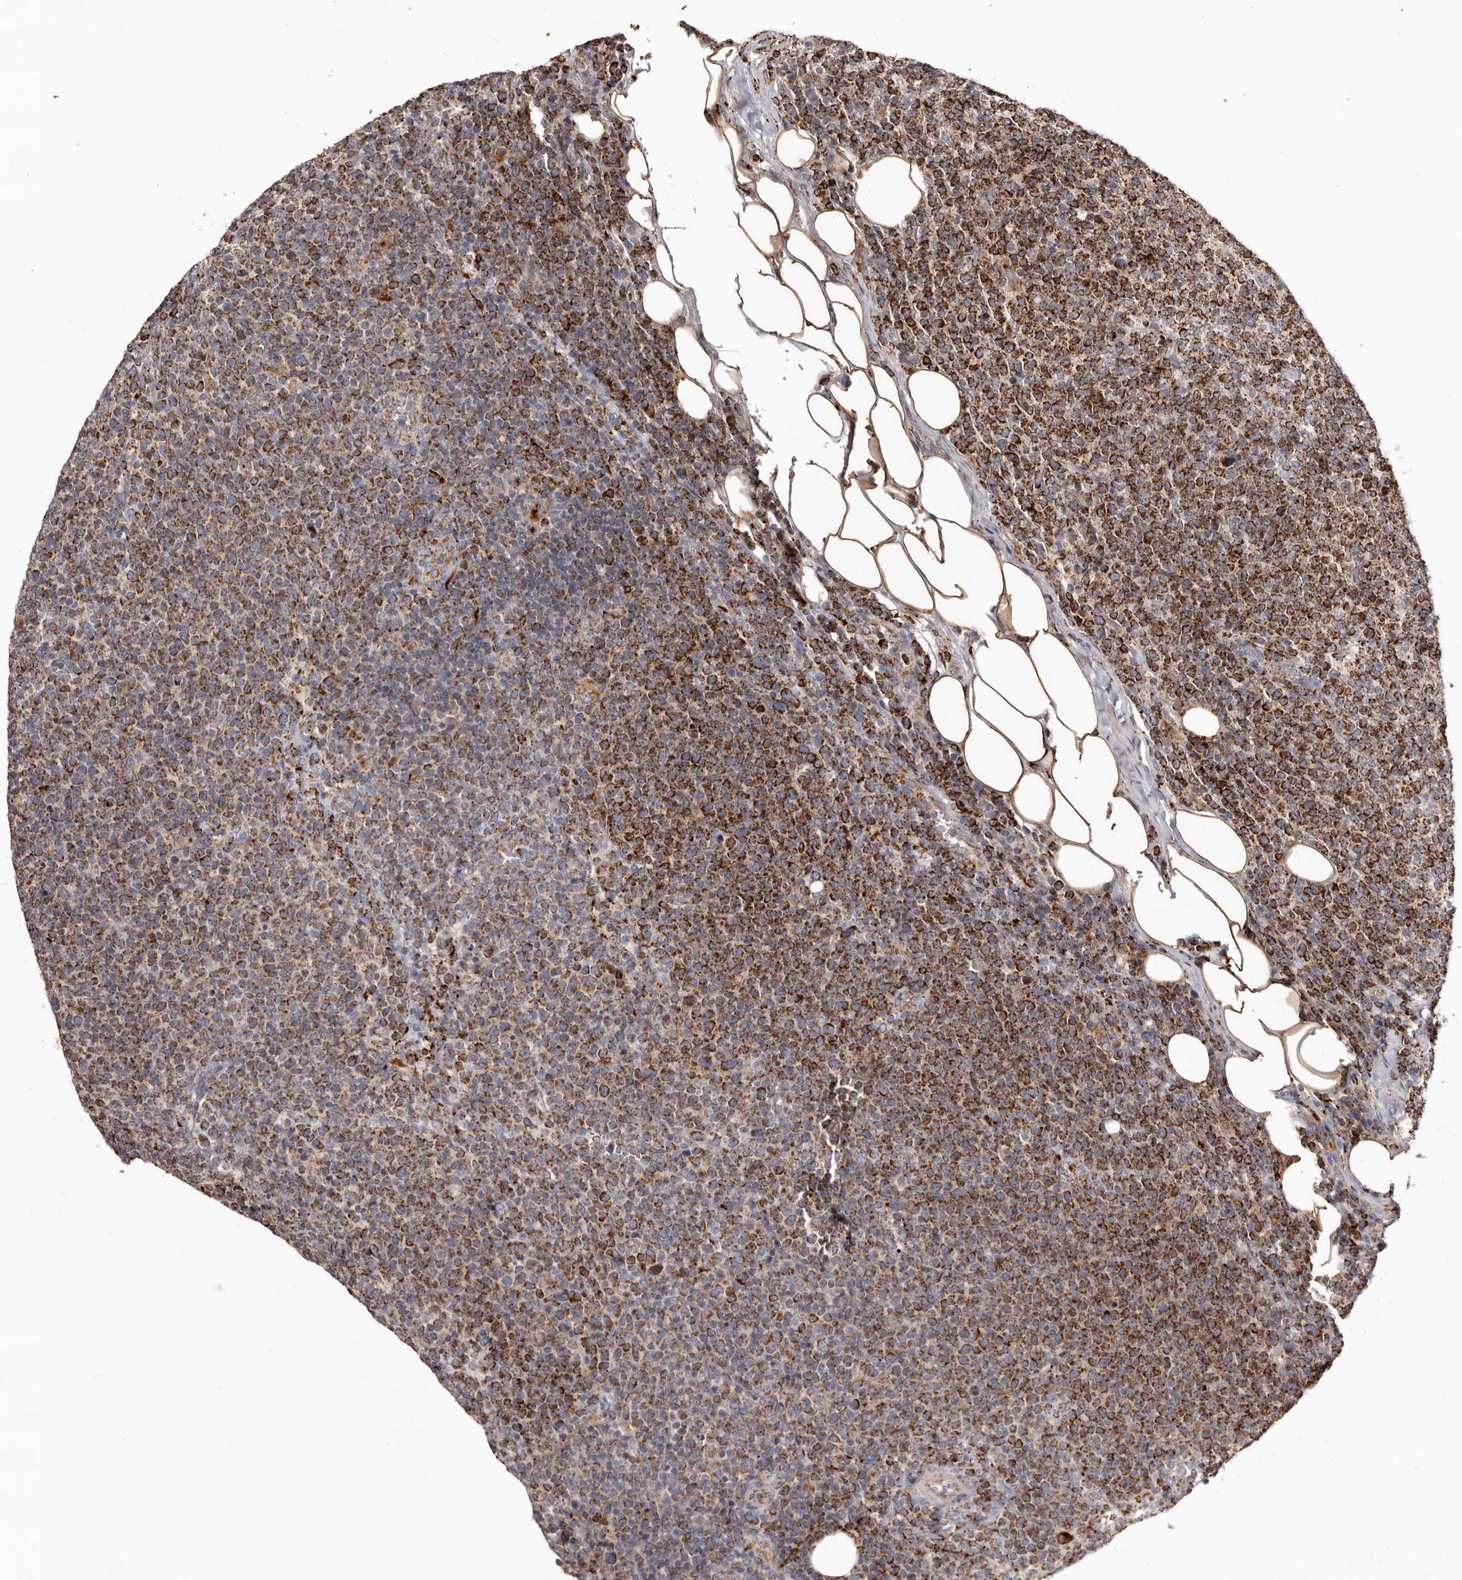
{"staining": {"intensity": "strong", "quantity": "25%-75%", "location": "cytoplasmic/membranous"}, "tissue": "lymphoma", "cell_type": "Tumor cells", "image_type": "cancer", "snomed": [{"axis": "morphology", "description": "Malignant lymphoma, non-Hodgkin's type, High grade"}, {"axis": "topography", "description": "Lymph node"}], "caption": "The micrograph shows immunohistochemical staining of malignant lymphoma, non-Hodgkin's type (high-grade). There is strong cytoplasmic/membranous expression is seen in approximately 25%-75% of tumor cells.", "gene": "MECR", "patient": {"sex": "male", "age": 61}}